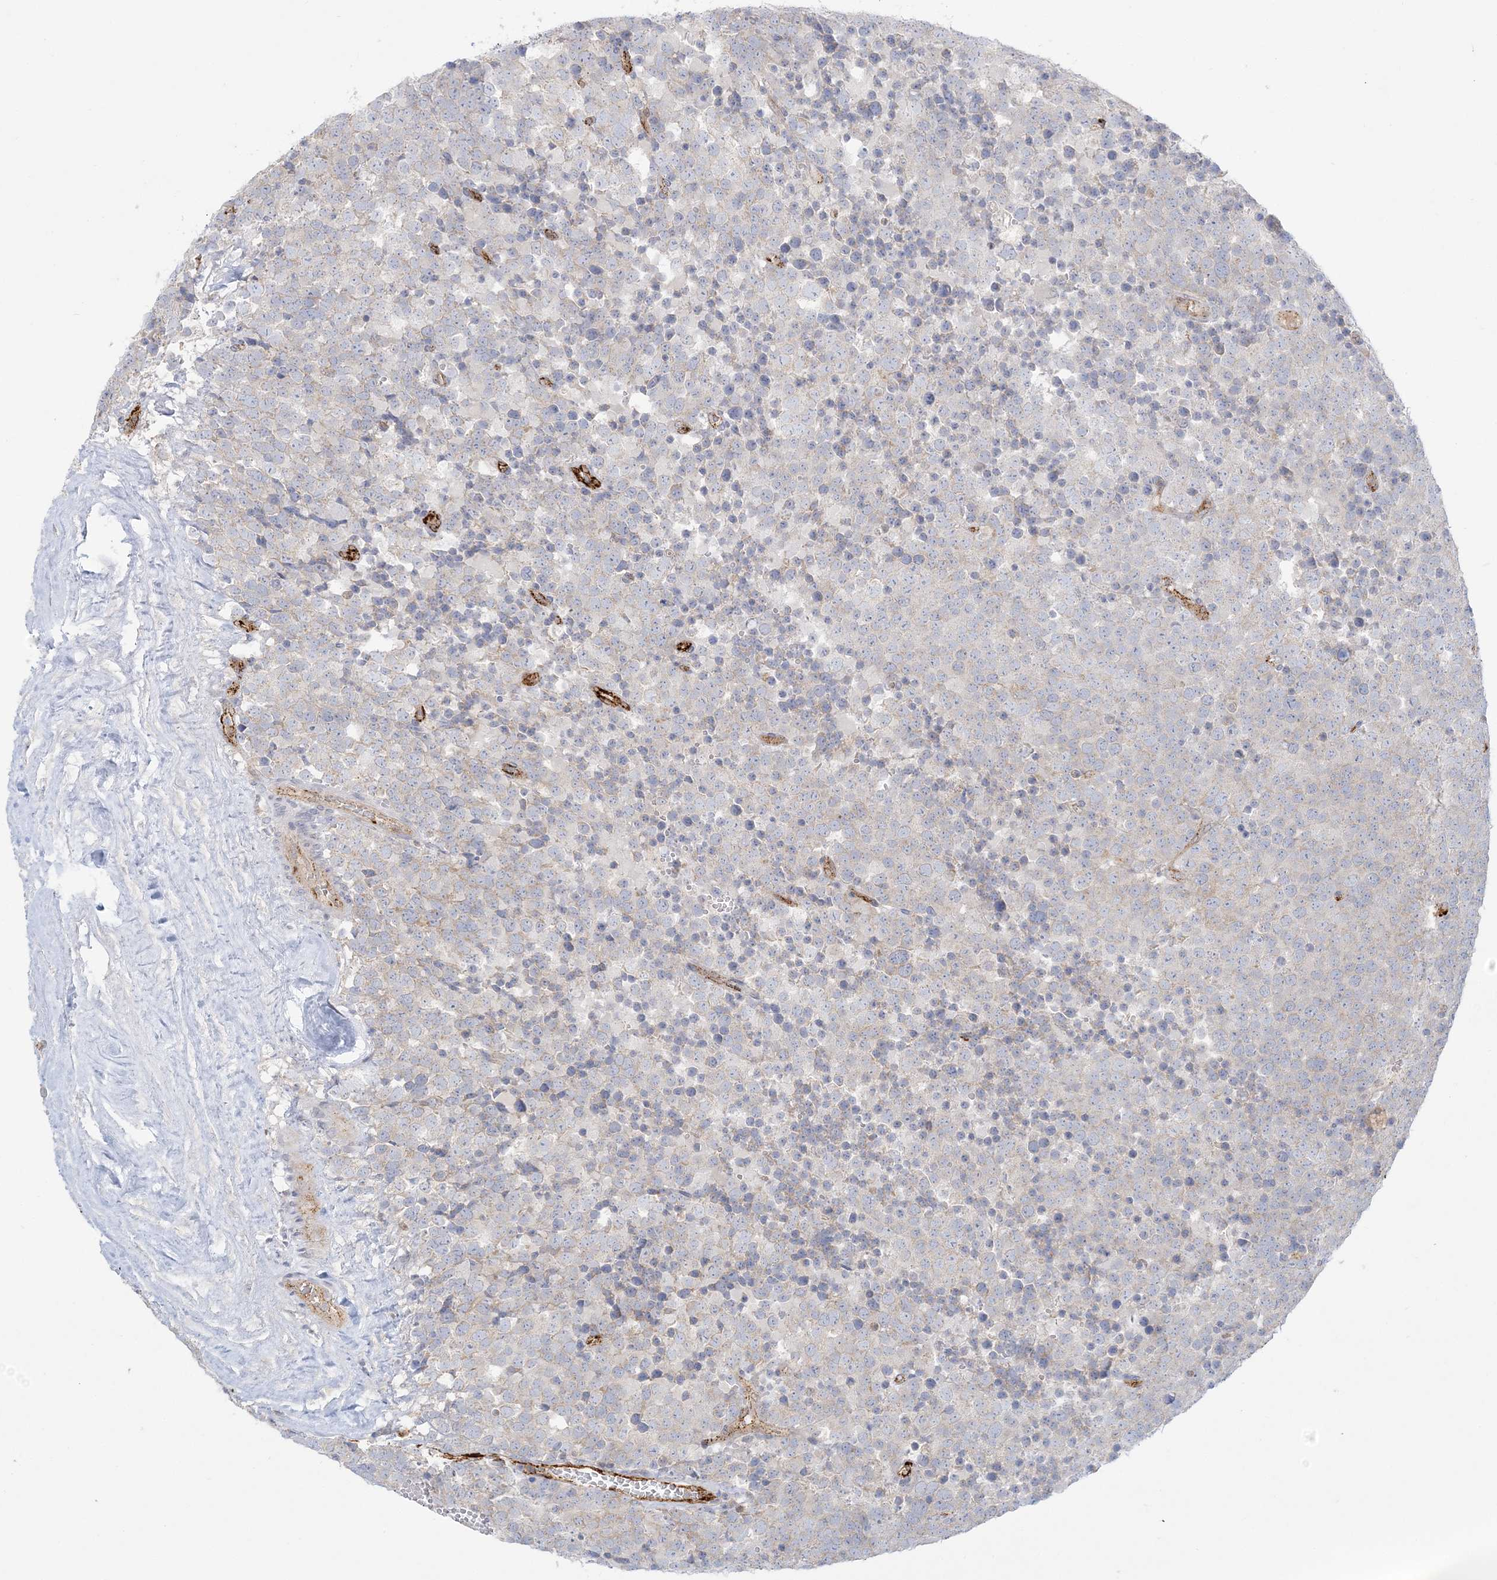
{"staining": {"intensity": "negative", "quantity": "none", "location": "none"}, "tissue": "testis cancer", "cell_type": "Tumor cells", "image_type": "cancer", "snomed": [{"axis": "morphology", "description": "Seminoma, NOS"}, {"axis": "topography", "description": "Testis"}], "caption": "This is an immunohistochemistry image of testis cancer (seminoma). There is no positivity in tumor cells.", "gene": "INPP1", "patient": {"sex": "male", "age": 71}}